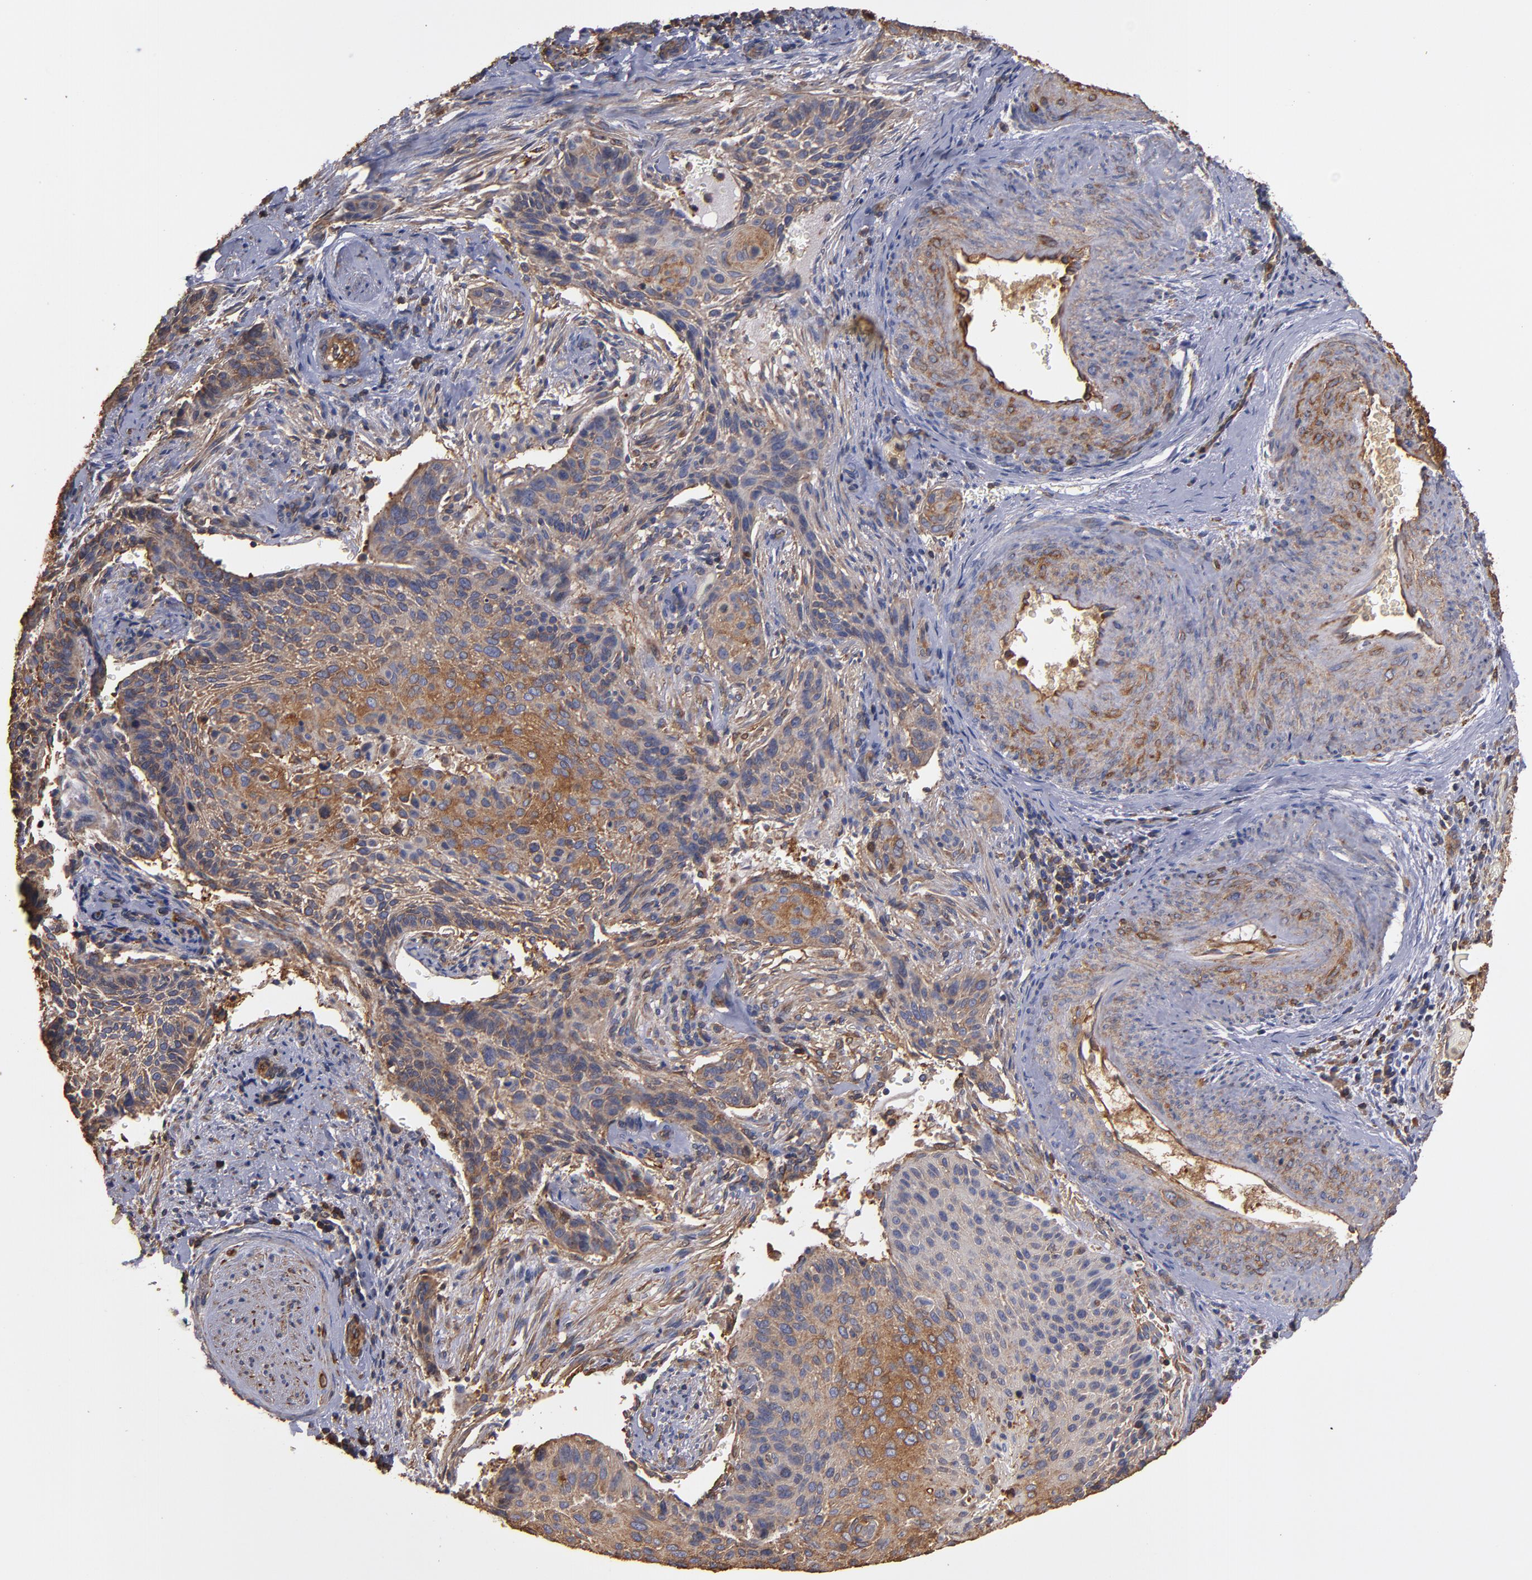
{"staining": {"intensity": "moderate", "quantity": ">75%", "location": "cytoplasmic/membranous"}, "tissue": "cervical cancer", "cell_type": "Tumor cells", "image_type": "cancer", "snomed": [{"axis": "morphology", "description": "Squamous cell carcinoma, NOS"}, {"axis": "topography", "description": "Cervix"}], "caption": "Tumor cells display medium levels of moderate cytoplasmic/membranous expression in approximately >75% of cells in cervical cancer (squamous cell carcinoma).", "gene": "ACTN4", "patient": {"sex": "female", "age": 33}}